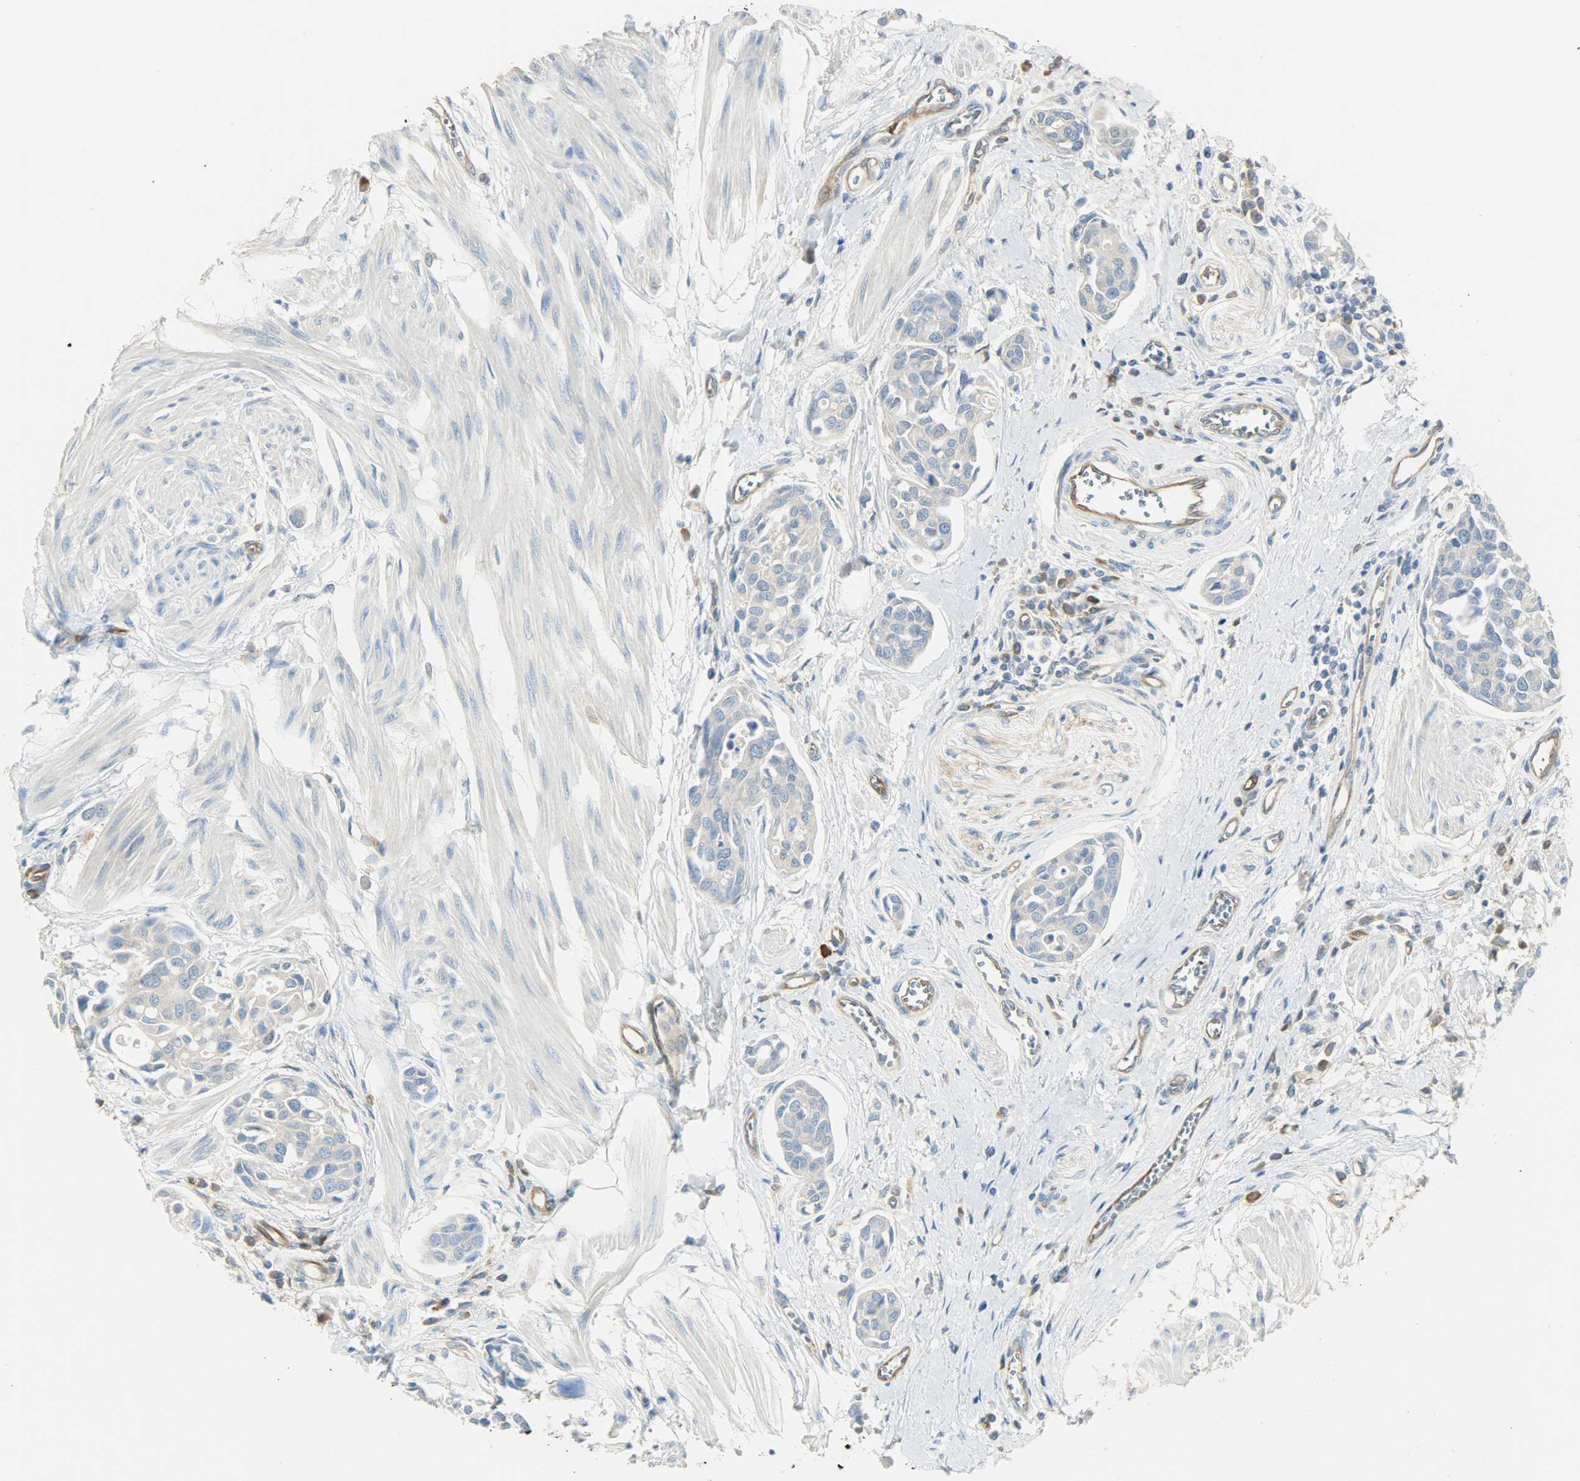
{"staining": {"intensity": "negative", "quantity": "none", "location": "none"}, "tissue": "urothelial cancer", "cell_type": "Tumor cells", "image_type": "cancer", "snomed": [{"axis": "morphology", "description": "Urothelial carcinoma, High grade"}, {"axis": "topography", "description": "Urinary bladder"}], "caption": "Protein analysis of high-grade urothelial carcinoma exhibits no significant expression in tumor cells. The staining is performed using DAB brown chromogen with nuclei counter-stained in using hematoxylin.", "gene": "WARS1", "patient": {"sex": "male", "age": 78}}